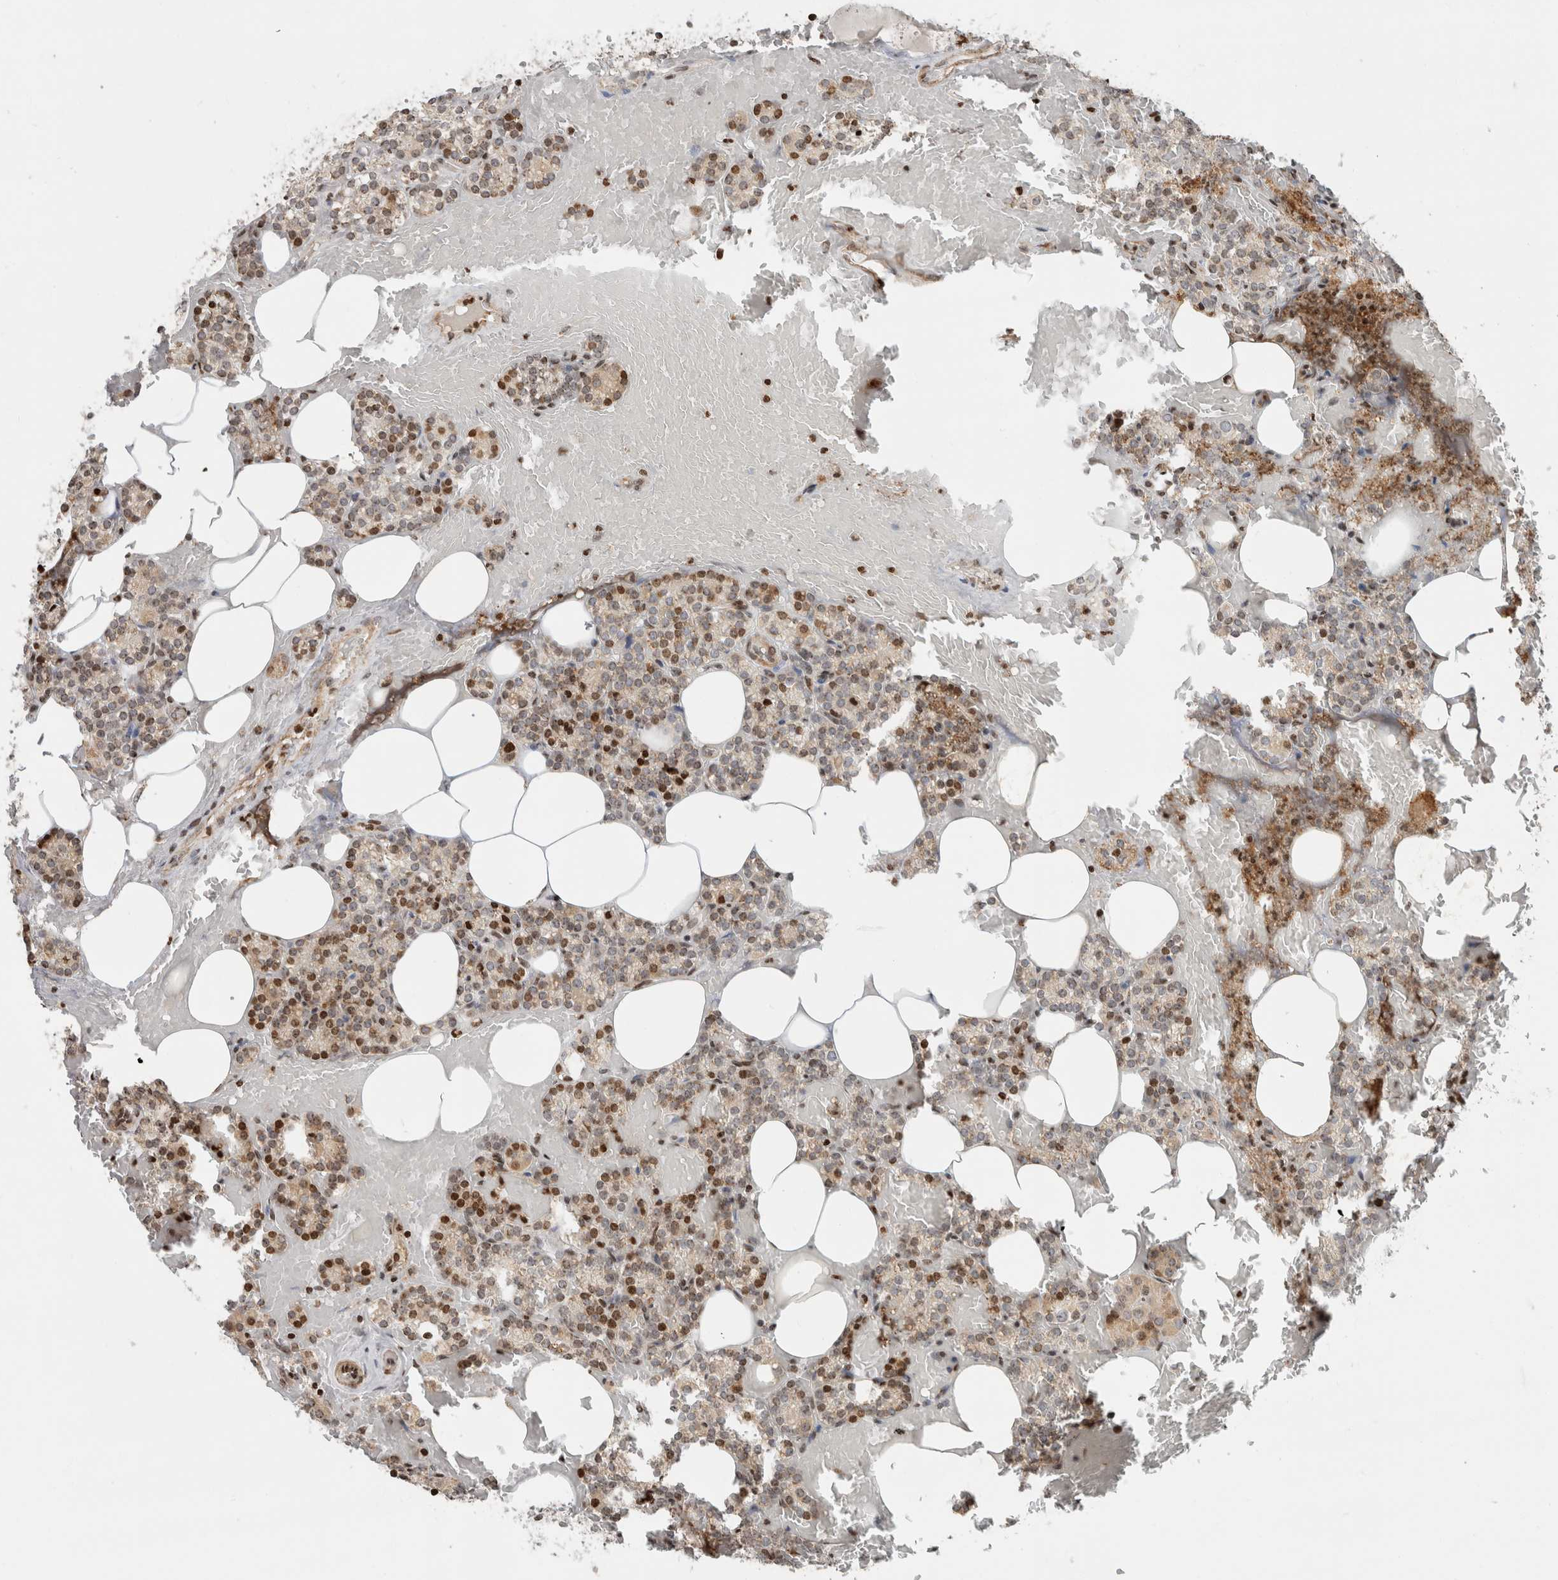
{"staining": {"intensity": "strong", "quantity": ">75%", "location": "nuclear"}, "tissue": "parathyroid gland", "cell_type": "Glandular cells", "image_type": "normal", "snomed": [{"axis": "morphology", "description": "Normal tissue, NOS"}, {"axis": "topography", "description": "Parathyroid gland"}], "caption": "Immunohistochemical staining of normal parathyroid gland reveals high levels of strong nuclear staining in approximately >75% of glandular cells.", "gene": "GINS4", "patient": {"sex": "female", "age": 78}}